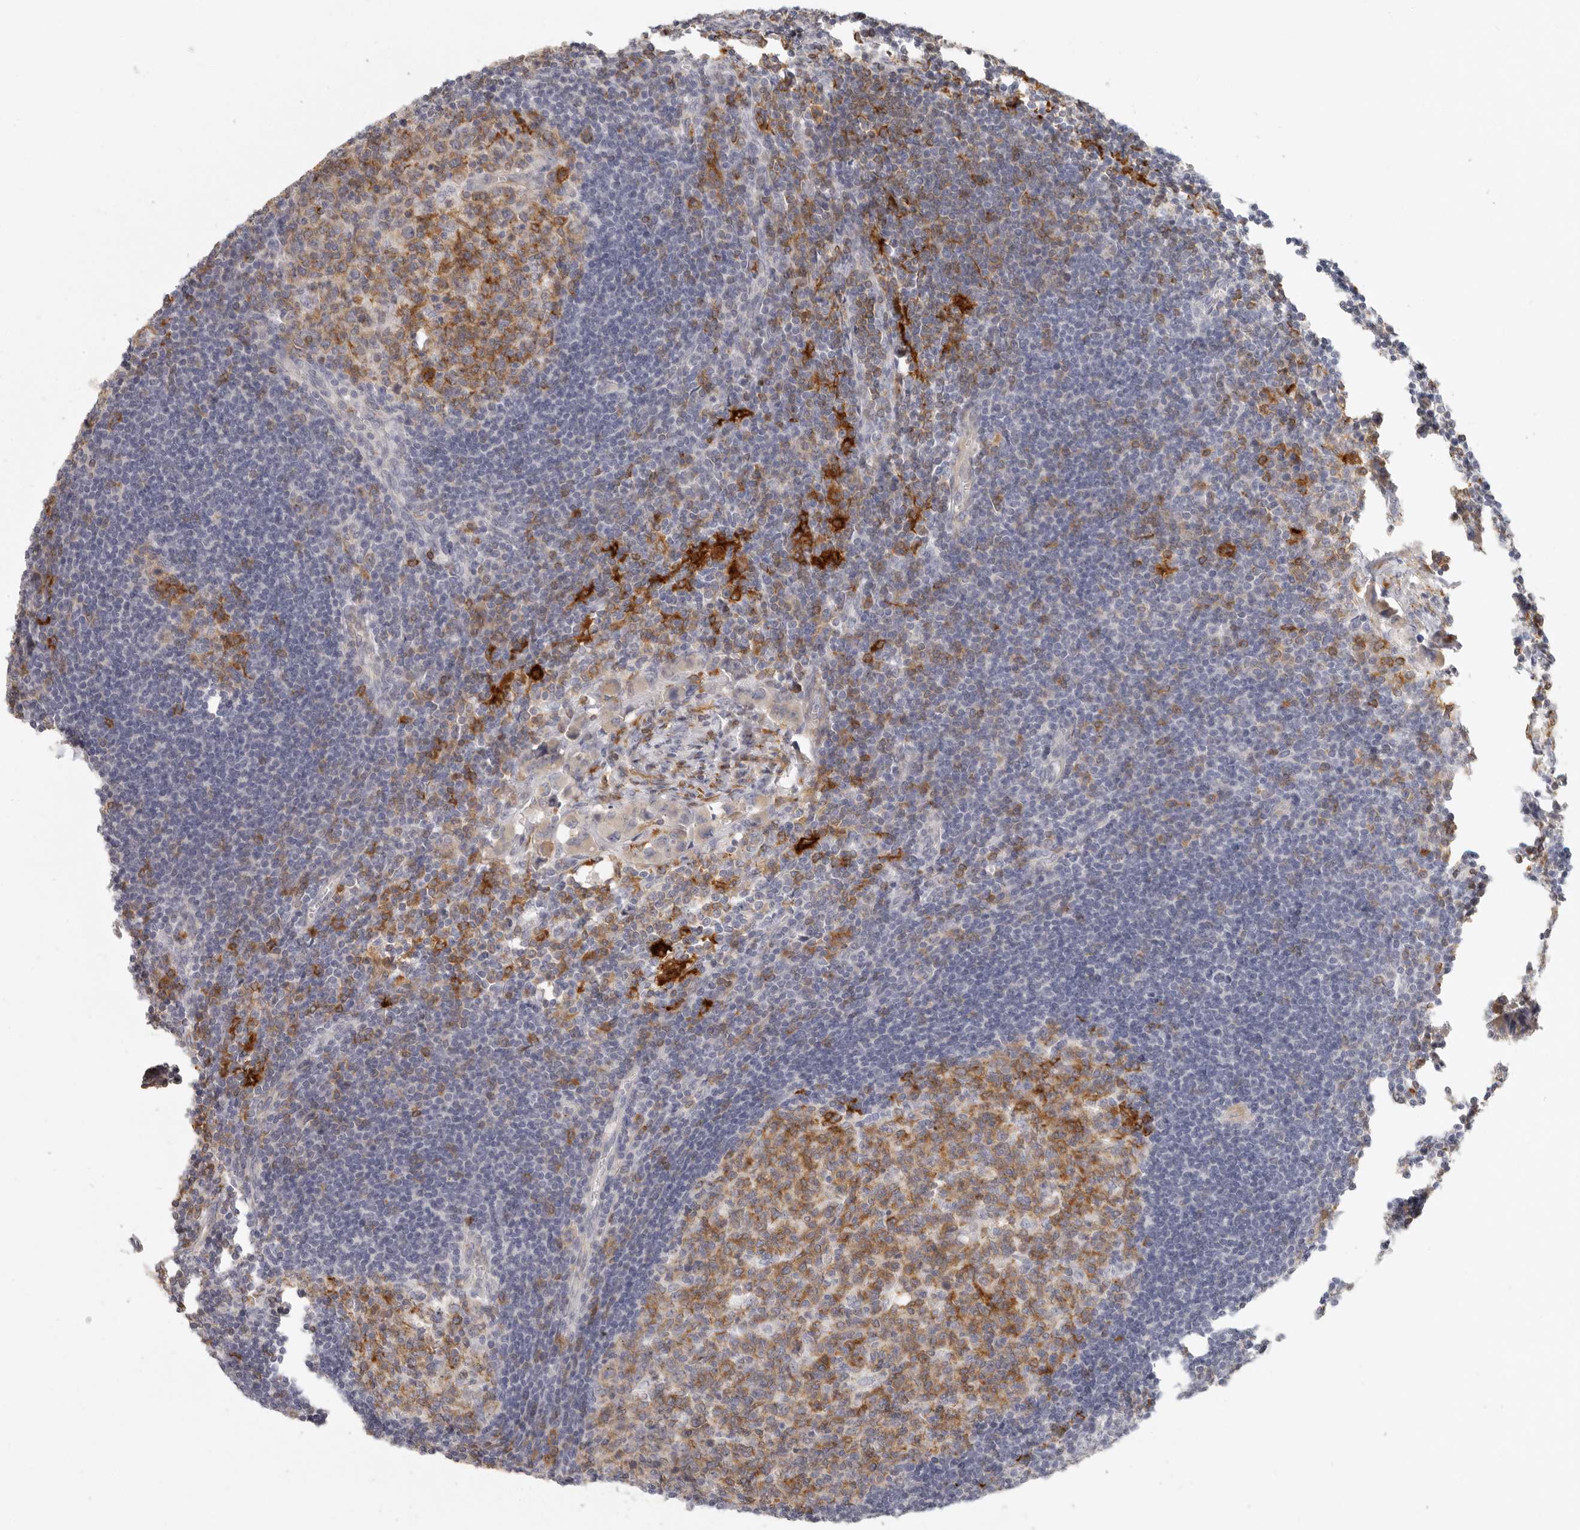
{"staining": {"intensity": "moderate", "quantity": ">75%", "location": "cytoplasmic/membranous"}, "tissue": "lymph node", "cell_type": "Germinal center cells", "image_type": "normal", "snomed": [{"axis": "morphology", "description": "Normal tissue, NOS"}, {"axis": "morphology", "description": "Malignant melanoma, Metastatic site"}, {"axis": "topography", "description": "Lymph node"}], "caption": "IHC photomicrograph of normal lymph node: lymph node stained using immunohistochemistry (IHC) reveals medium levels of moderate protein expression localized specifically in the cytoplasmic/membranous of germinal center cells, appearing as a cytoplasmic/membranous brown color.", "gene": "NIBAN1", "patient": {"sex": "male", "age": 41}}